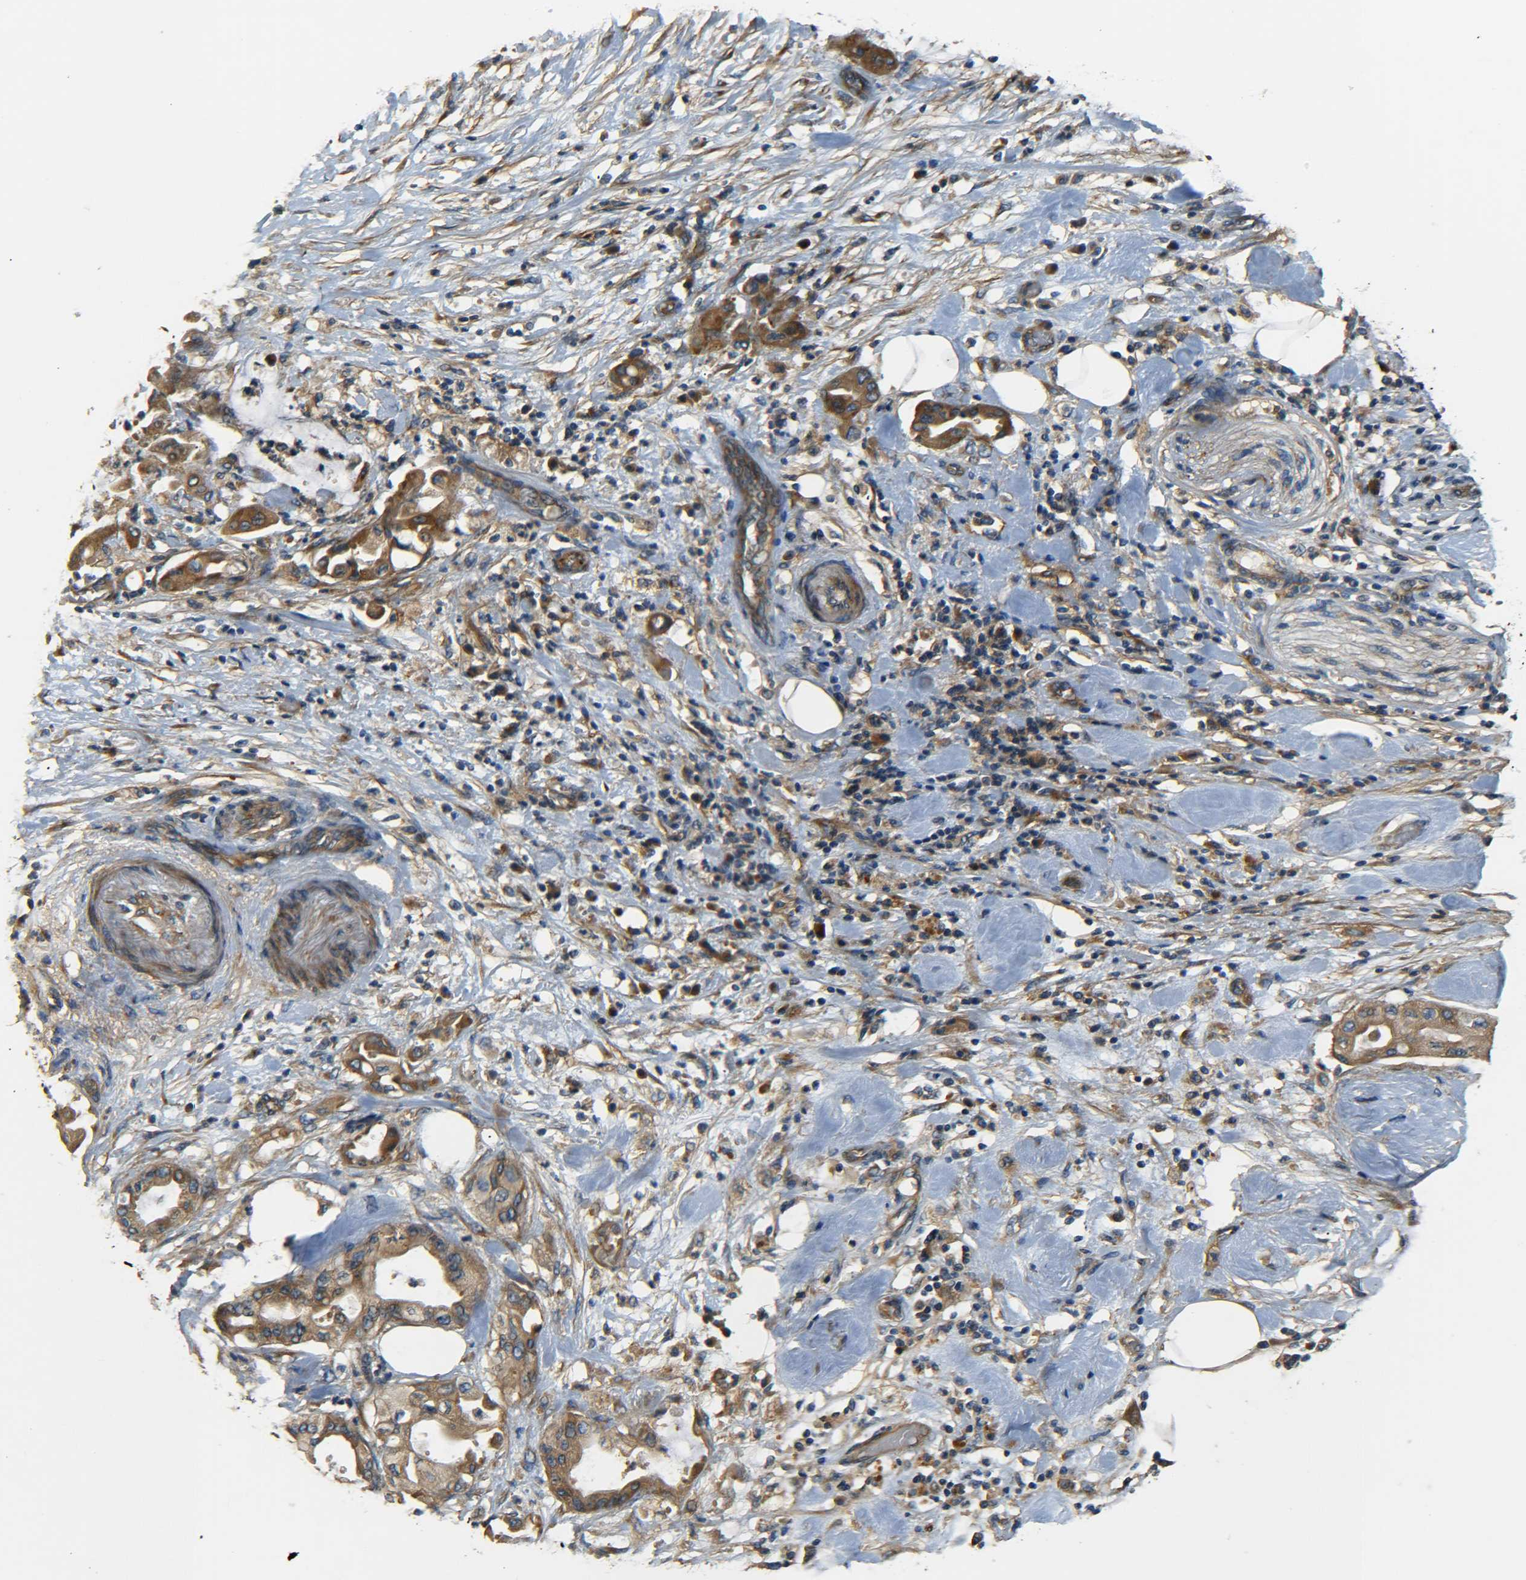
{"staining": {"intensity": "moderate", "quantity": ">75%", "location": "cytoplasmic/membranous"}, "tissue": "pancreatic cancer", "cell_type": "Tumor cells", "image_type": "cancer", "snomed": [{"axis": "morphology", "description": "Adenocarcinoma, NOS"}, {"axis": "morphology", "description": "Adenocarcinoma, metastatic, NOS"}, {"axis": "topography", "description": "Lymph node"}, {"axis": "topography", "description": "Pancreas"}, {"axis": "topography", "description": "Duodenum"}], "caption": "DAB (3,3'-diaminobenzidine) immunohistochemical staining of human pancreatic cancer exhibits moderate cytoplasmic/membranous protein staining in approximately >75% of tumor cells.", "gene": "LRCH3", "patient": {"sex": "female", "age": 64}}